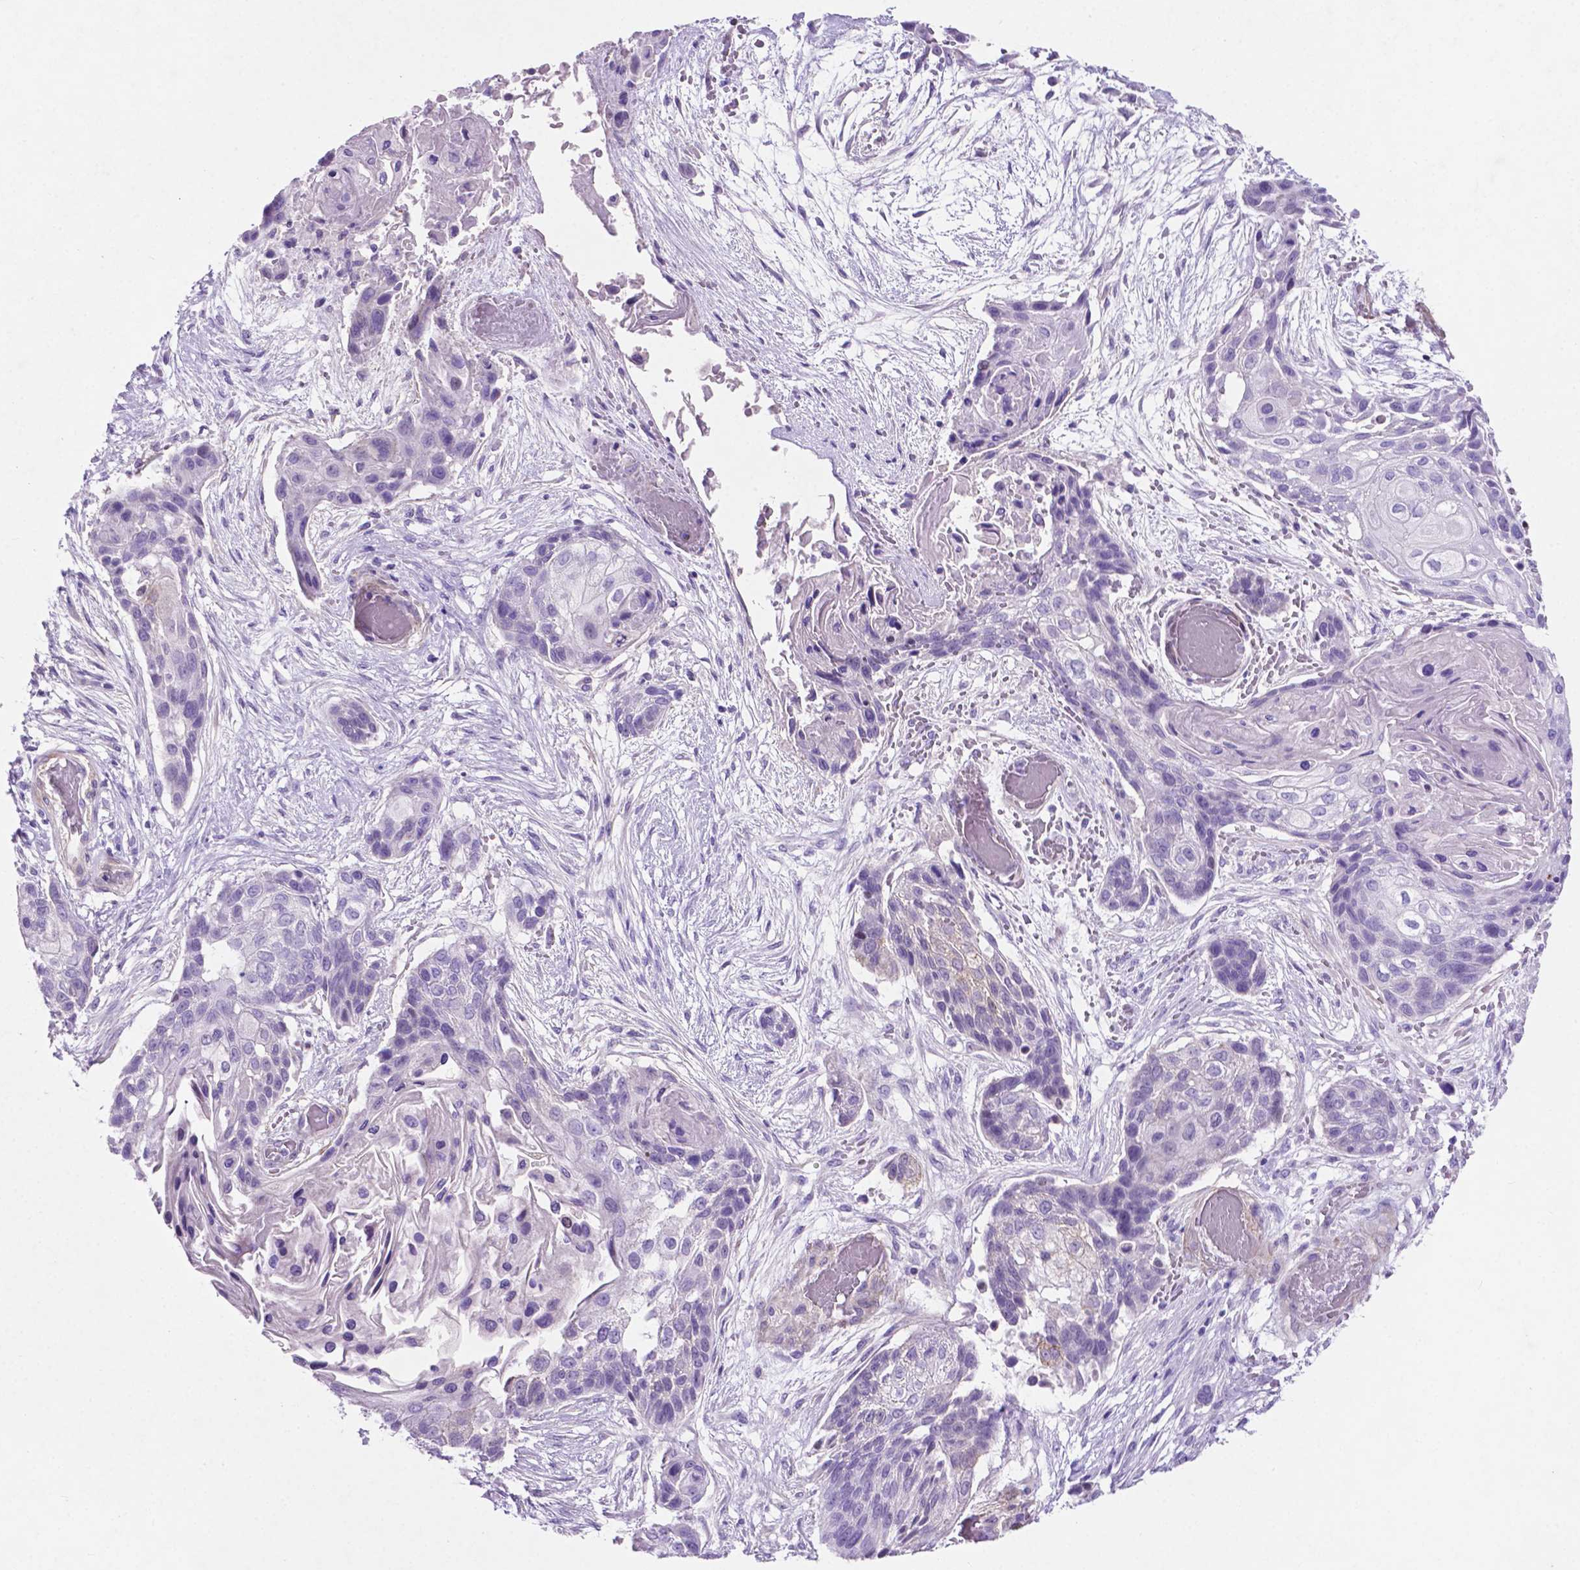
{"staining": {"intensity": "weak", "quantity": "<25%", "location": "cytoplasmic/membranous"}, "tissue": "lung cancer", "cell_type": "Tumor cells", "image_type": "cancer", "snomed": [{"axis": "morphology", "description": "Squamous cell carcinoma, NOS"}, {"axis": "topography", "description": "Lung"}], "caption": "High magnification brightfield microscopy of squamous cell carcinoma (lung) stained with DAB (3,3'-diaminobenzidine) (brown) and counterstained with hematoxylin (blue): tumor cells show no significant staining.", "gene": "ASPG", "patient": {"sex": "male", "age": 69}}